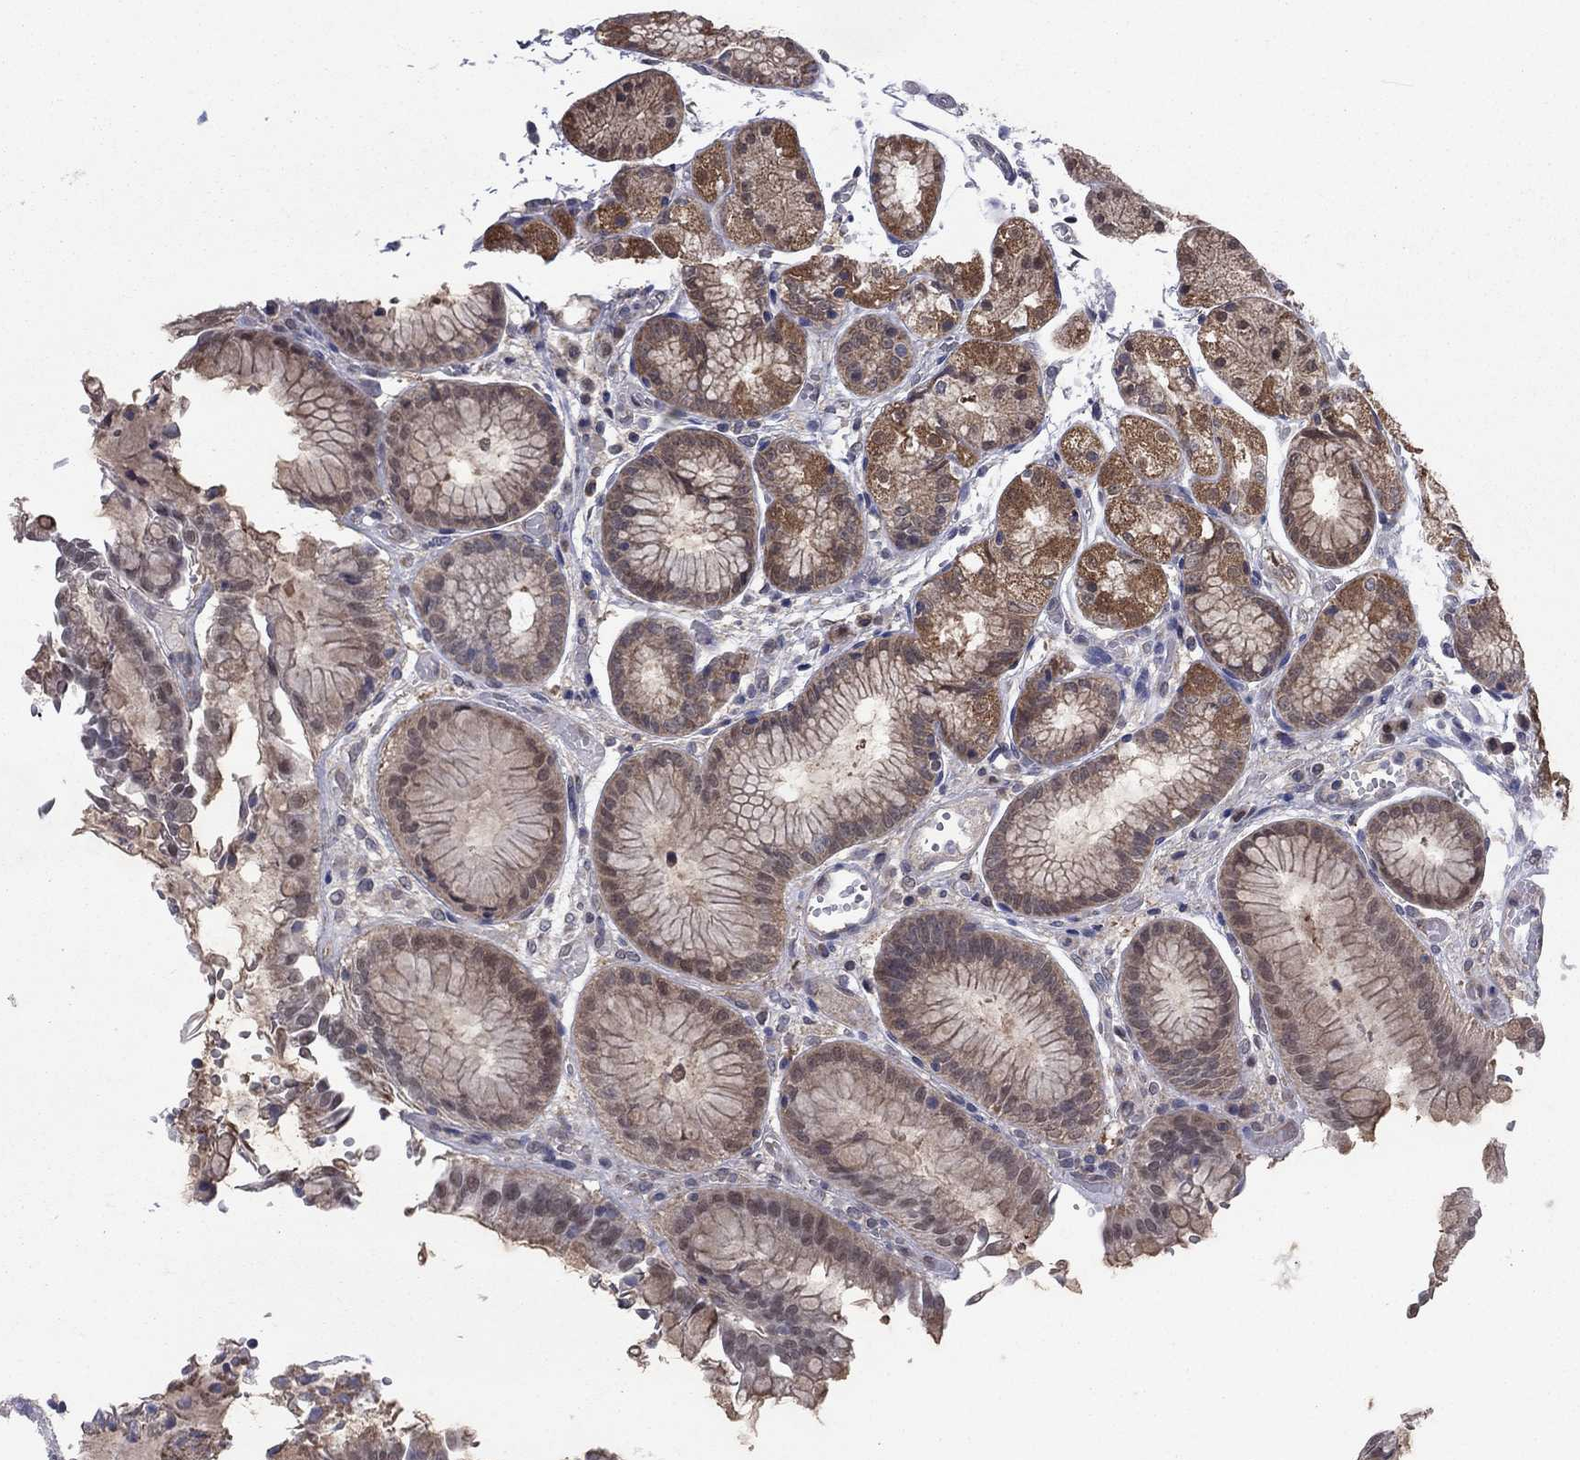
{"staining": {"intensity": "moderate", "quantity": "<25%", "location": "cytoplasmic/membranous"}, "tissue": "stomach", "cell_type": "Glandular cells", "image_type": "normal", "snomed": [{"axis": "morphology", "description": "Normal tissue, NOS"}, {"axis": "topography", "description": "Stomach, upper"}], "caption": "DAB (3,3'-diaminobenzidine) immunohistochemical staining of benign human stomach displays moderate cytoplasmic/membranous protein expression in about <25% of glandular cells.", "gene": "GRHPR", "patient": {"sex": "male", "age": 72}}